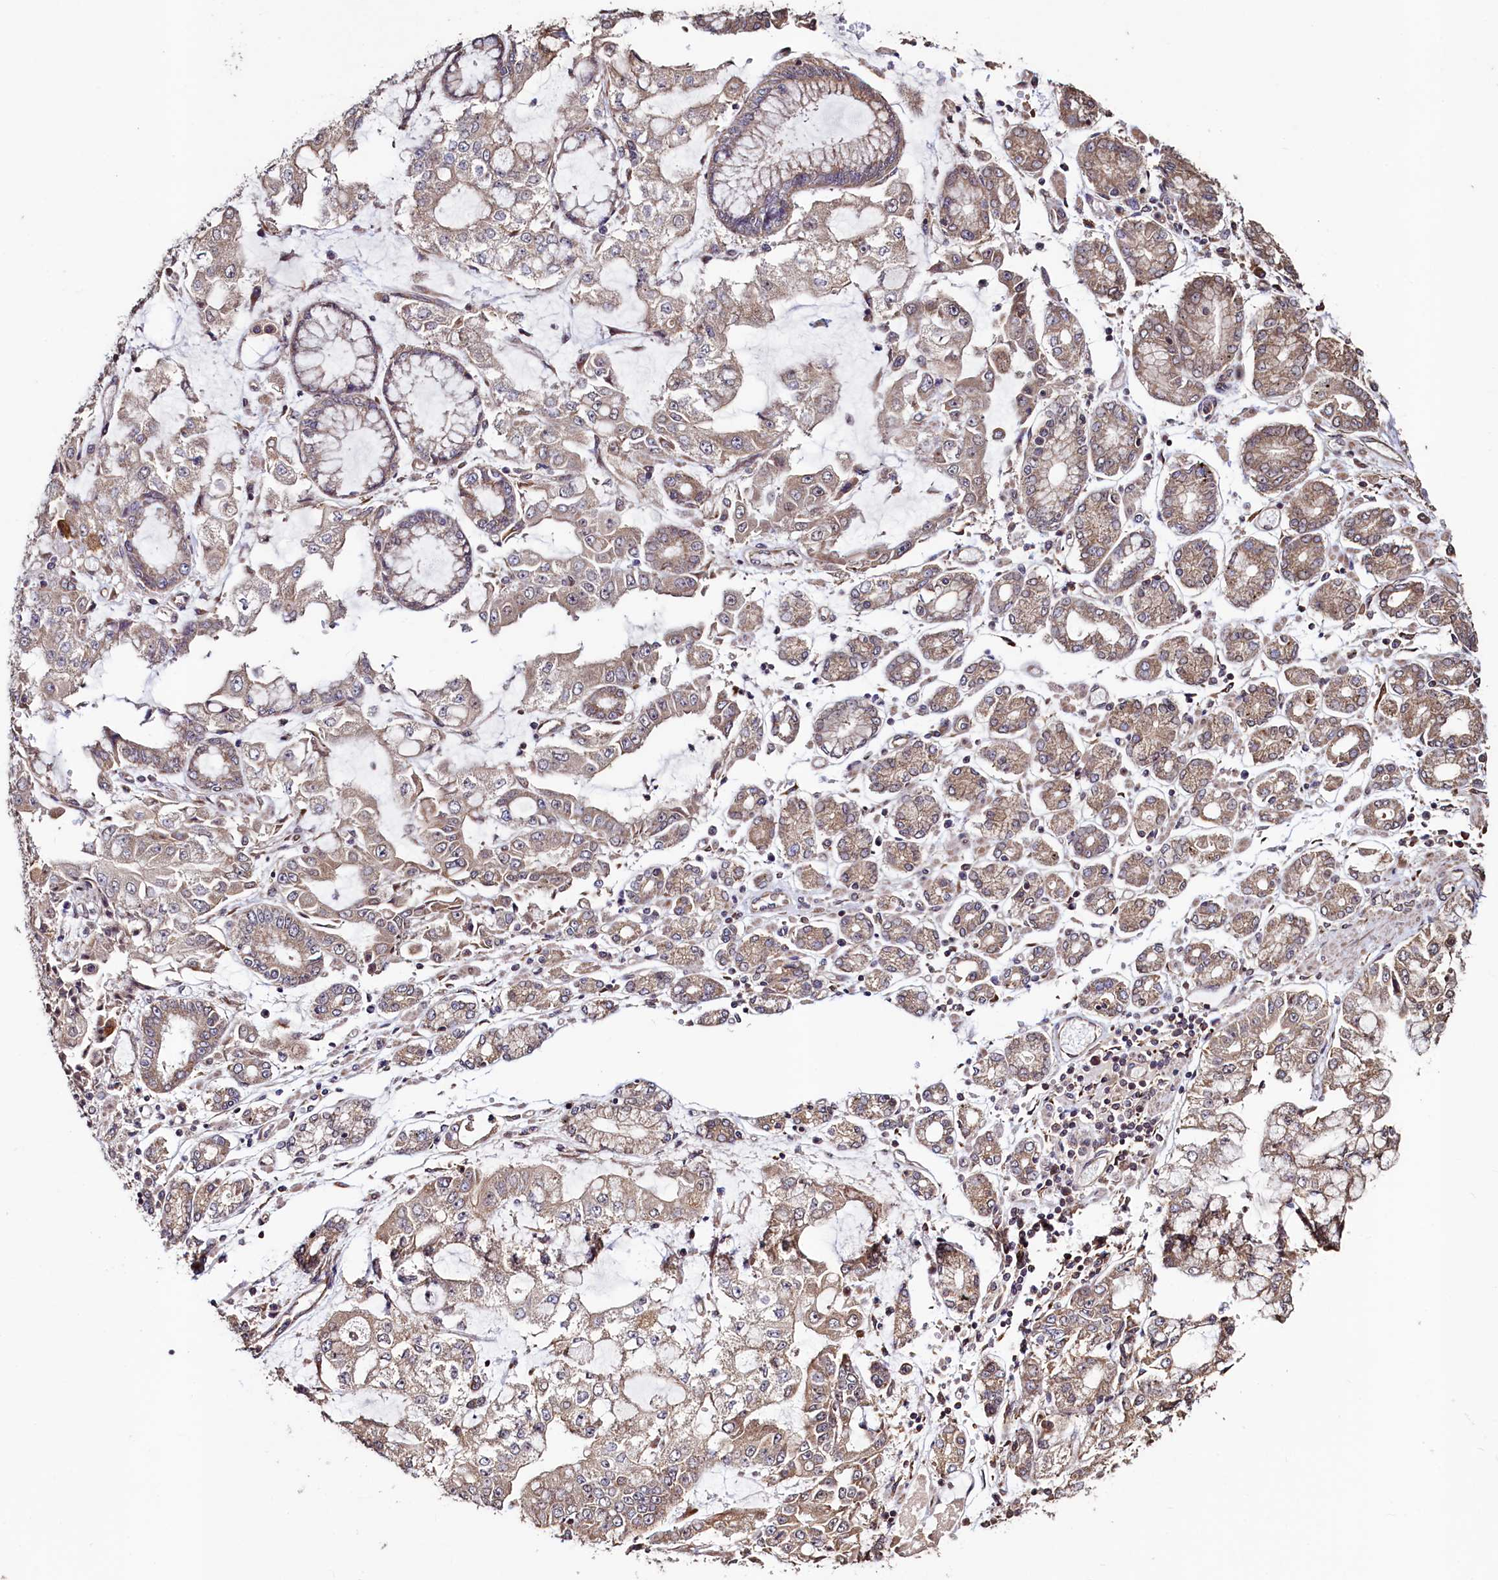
{"staining": {"intensity": "weak", "quantity": ">75%", "location": "cytoplasmic/membranous"}, "tissue": "stomach cancer", "cell_type": "Tumor cells", "image_type": "cancer", "snomed": [{"axis": "morphology", "description": "Adenocarcinoma, NOS"}, {"axis": "topography", "description": "Stomach"}], "caption": "Stomach cancer (adenocarcinoma) tissue demonstrates weak cytoplasmic/membranous staining in approximately >75% of tumor cells, visualized by immunohistochemistry.", "gene": "RBFA", "patient": {"sex": "male", "age": 76}}